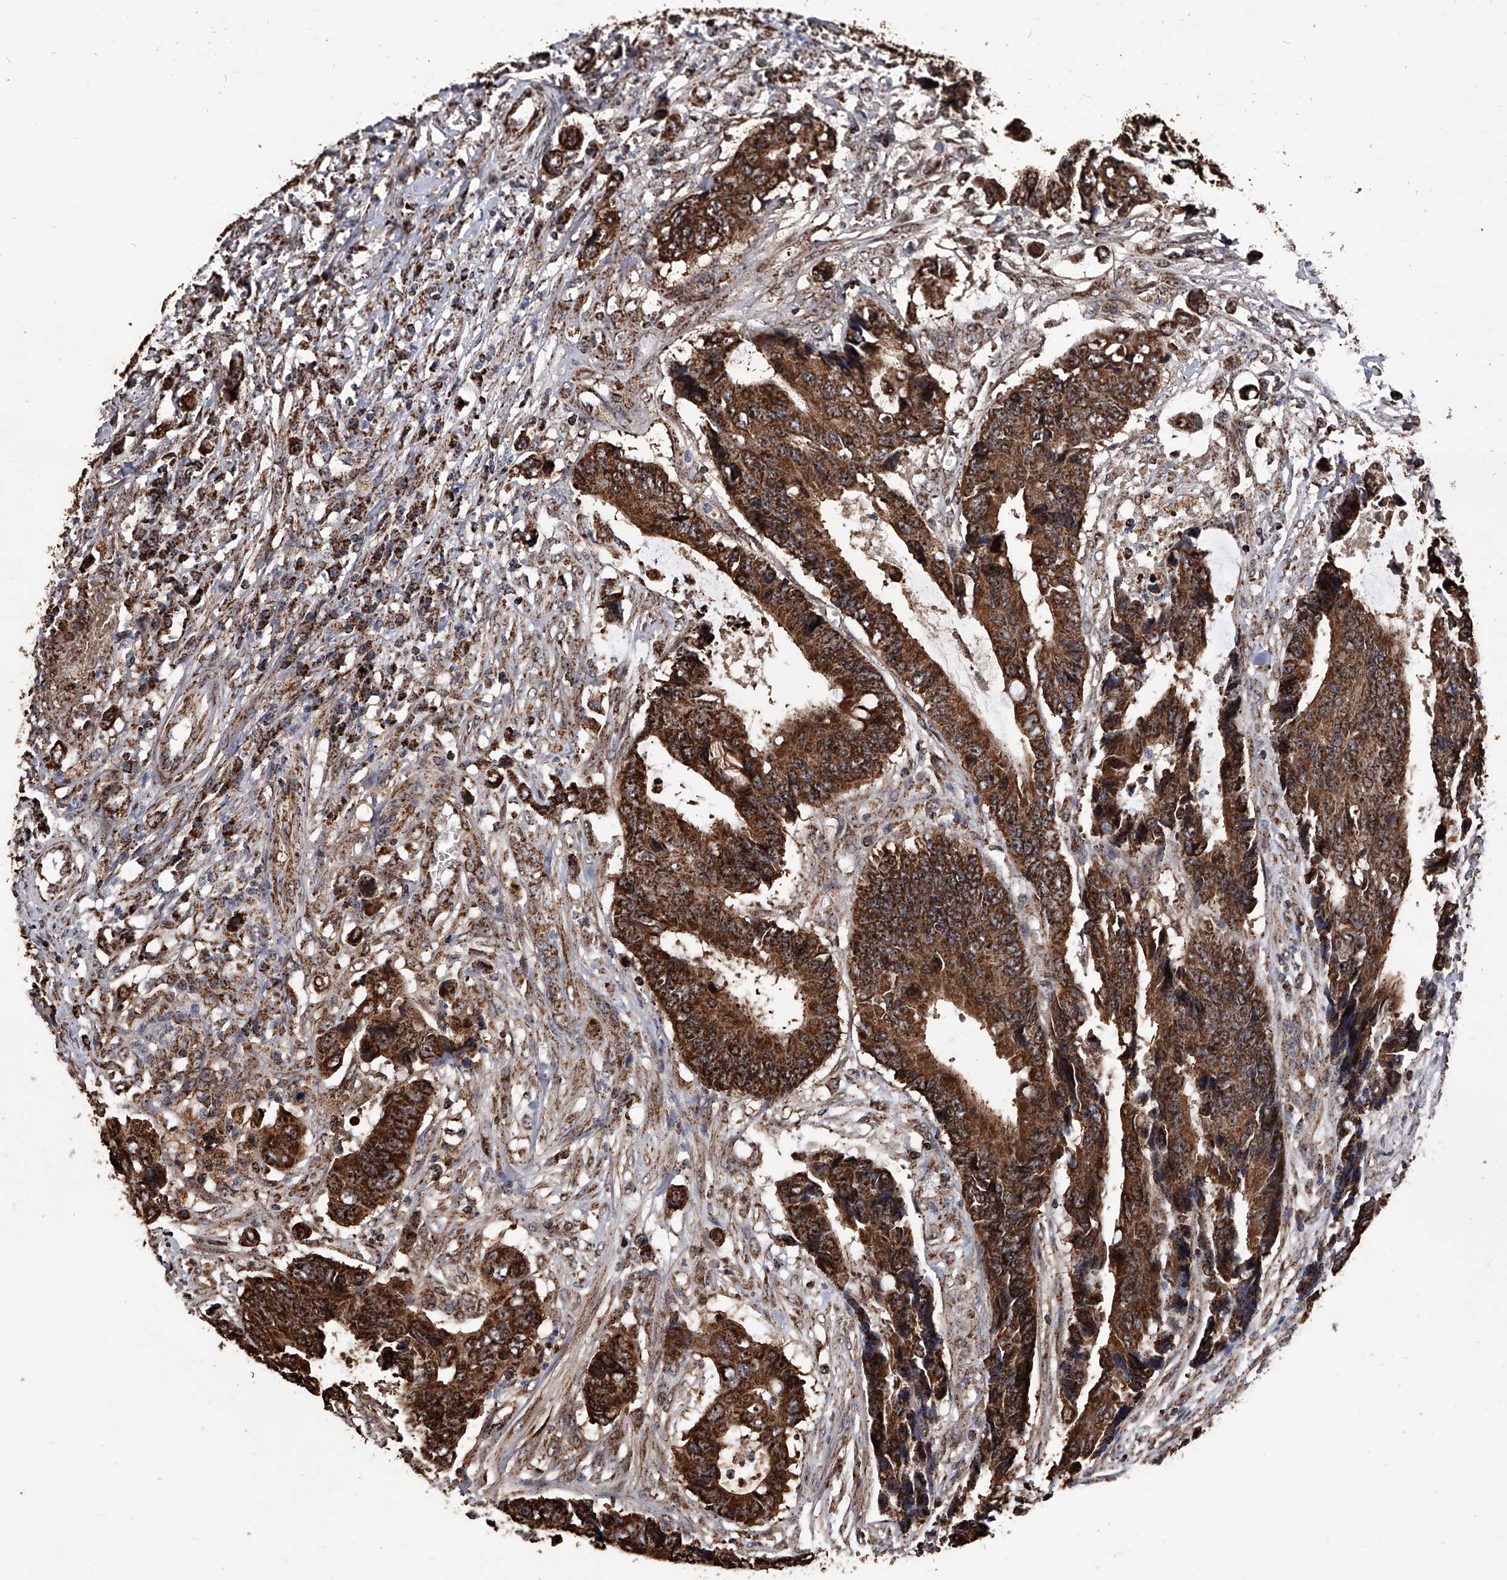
{"staining": {"intensity": "strong", "quantity": ">75%", "location": "cytoplasmic/membranous"}, "tissue": "colorectal cancer", "cell_type": "Tumor cells", "image_type": "cancer", "snomed": [{"axis": "morphology", "description": "Adenocarcinoma, NOS"}, {"axis": "topography", "description": "Rectum"}], "caption": "Immunohistochemistry (IHC) image of colorectal cancer (adenocarcinoma) stained for a protein (brown), which exhibits high levels of strong cytoplasmic/membranous positivity in approximately >75% of tumor cells.", "gene": "SMPDL3A", "patient": {"sex": "male", "age": 84}}